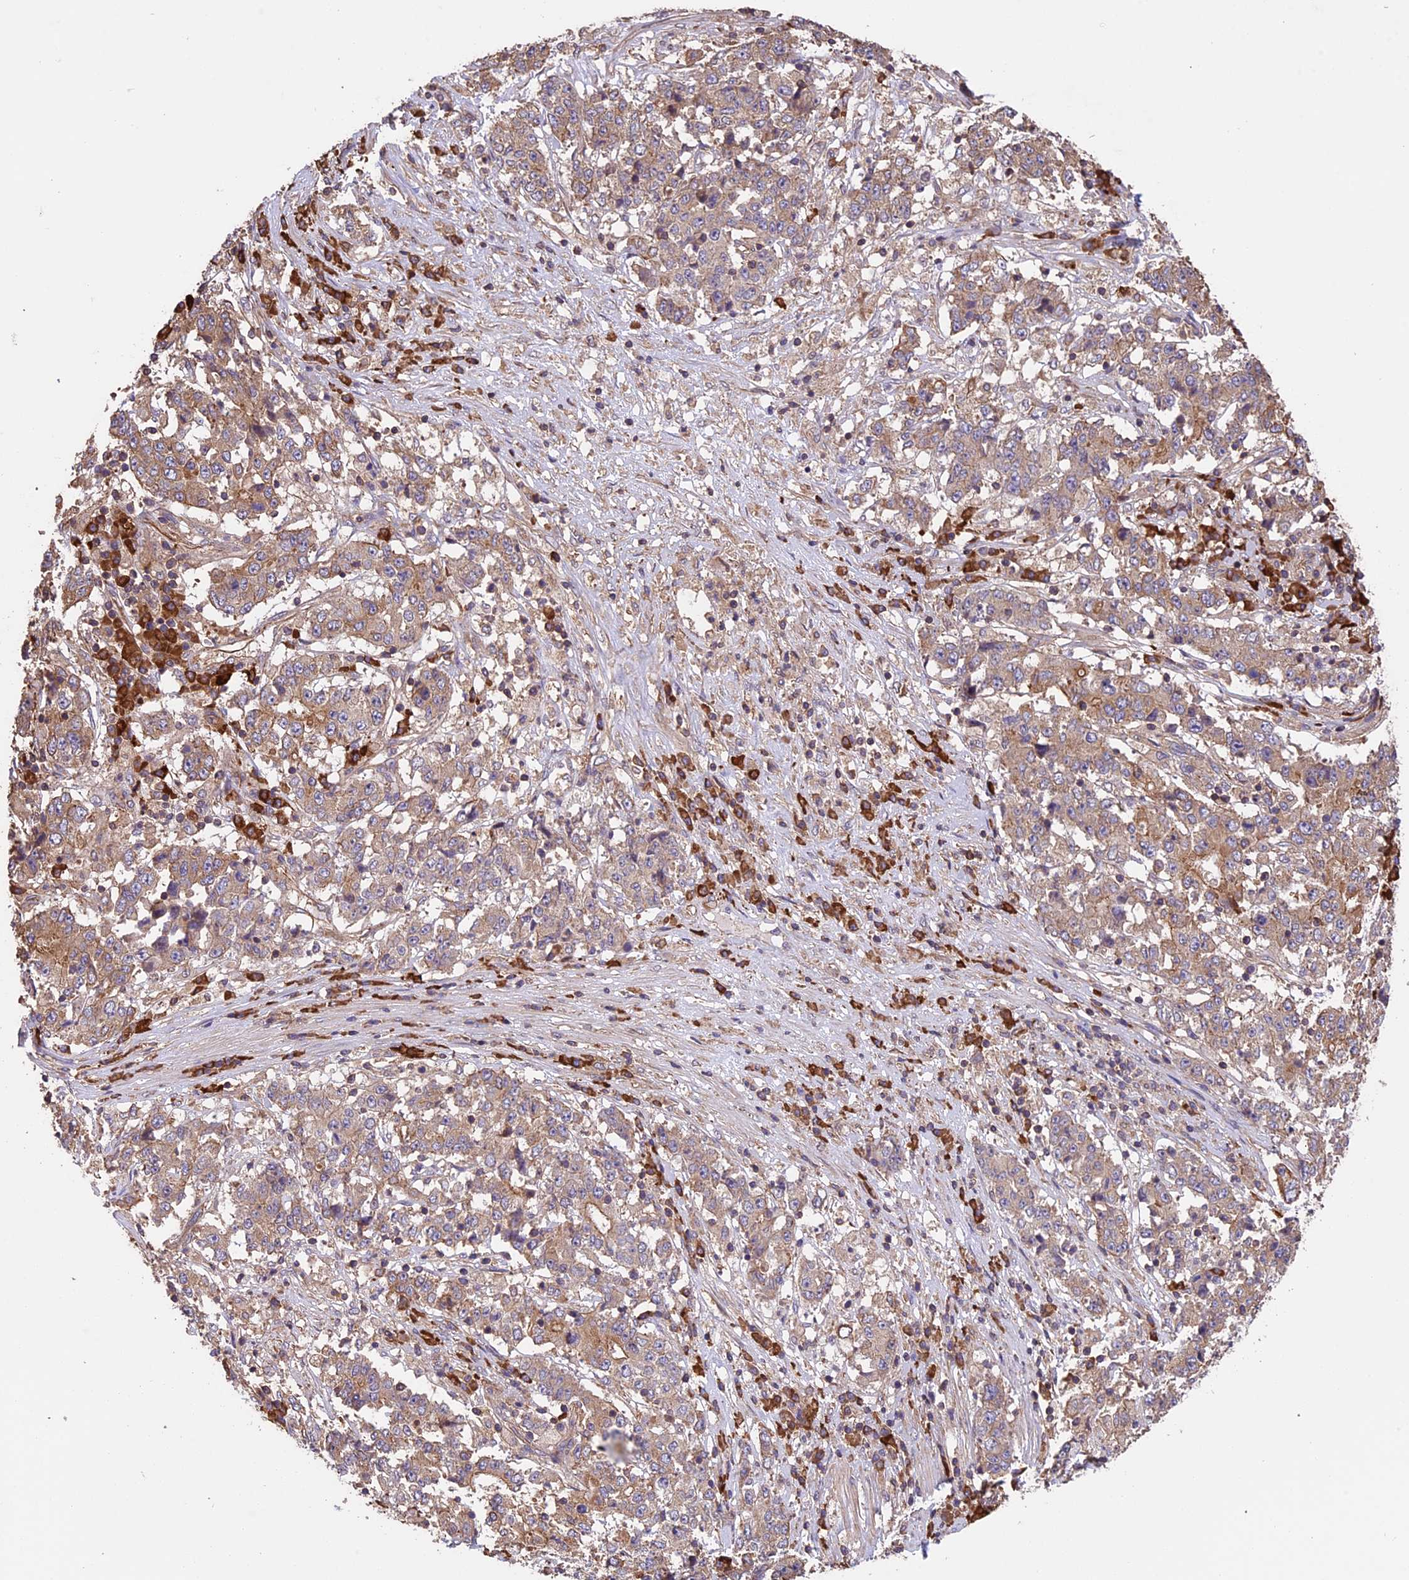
{"staining": {"intensity": "moderate", "quantity": "25%-75%", "location": "cytoplasmic/membranous"}, "tissue": "stomach cancer", "cell_type": "Tumor cells", "image_type": "cancer", "snomed": [{"axis": "morphology", "description": "Adenocarcinoma, NOS"}, {"axis": "topography", "description": "Stomach"}], "caption": "Immunohistochemistry (IHC) (DAB (3,3'-diaminobenzidine)) staining of human adenocarcinoma (stomach) reveals moderate cytoplasmic/membranous protein staining in approximately 25%-75% of tumor cells.", "gene": "GAS8", "patient": {"sex": "male", "age": 59}}